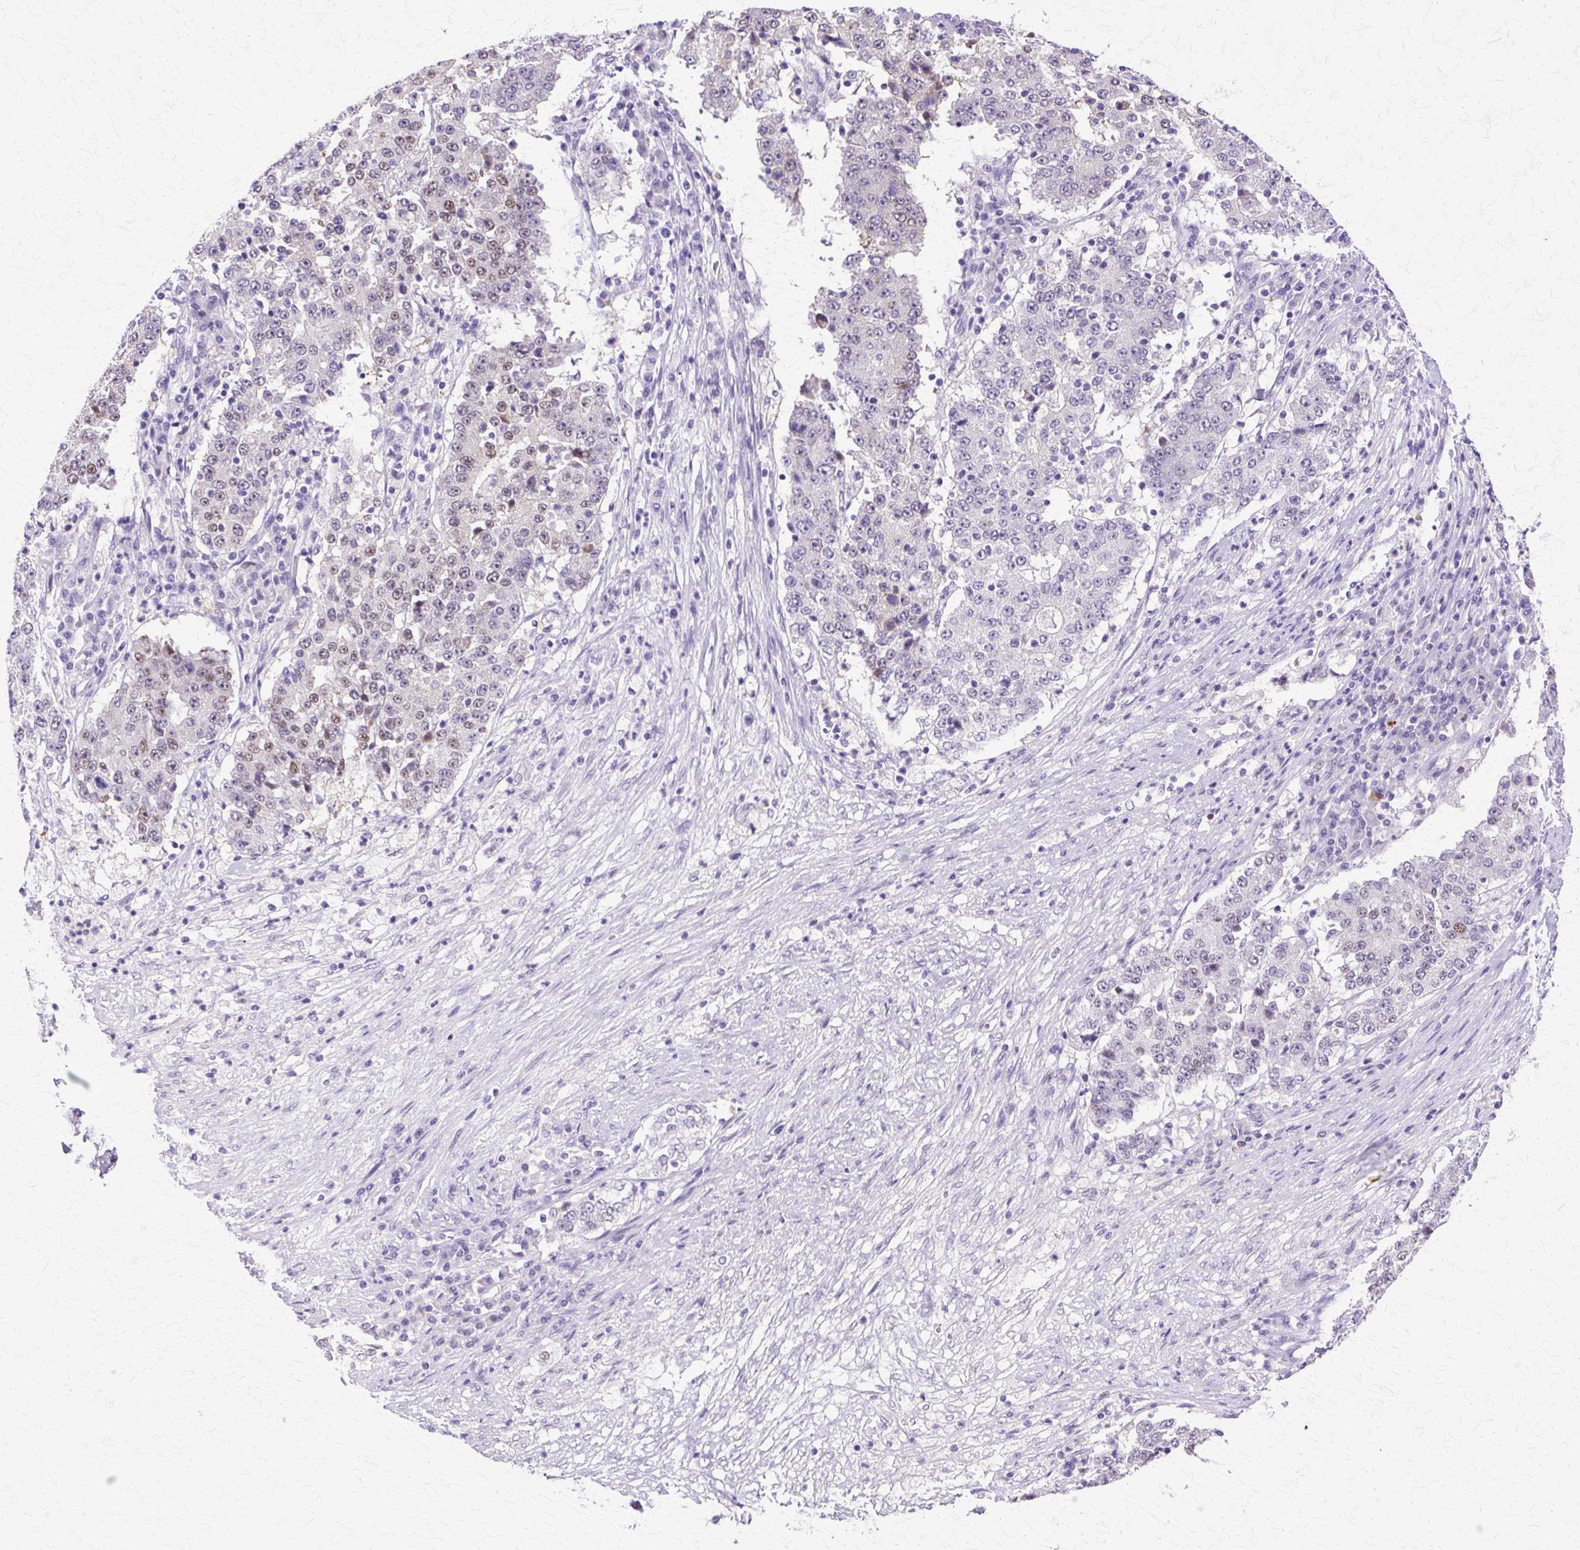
{"staining": {"intensity": "moderate", "quantity": "<25%", "location": "nuclear"}, "tissue": "stomach cancer", "cell_type": "Tumor cells", "image_type": "cancer", "snomed": [{"axis": "morphology", "description": "Adenocarcinoma, NOS"}, {"axis": "topography", "description": "Stomach"}], "caption": "This is a micrograph of immunohistochemistry staining of stomach cancer (adenocarcinoma), which shows moderate staining in the nuclear of tumor cells.", "gene": "HSPA8", "patient": {"sex": "male", "age": 59}}